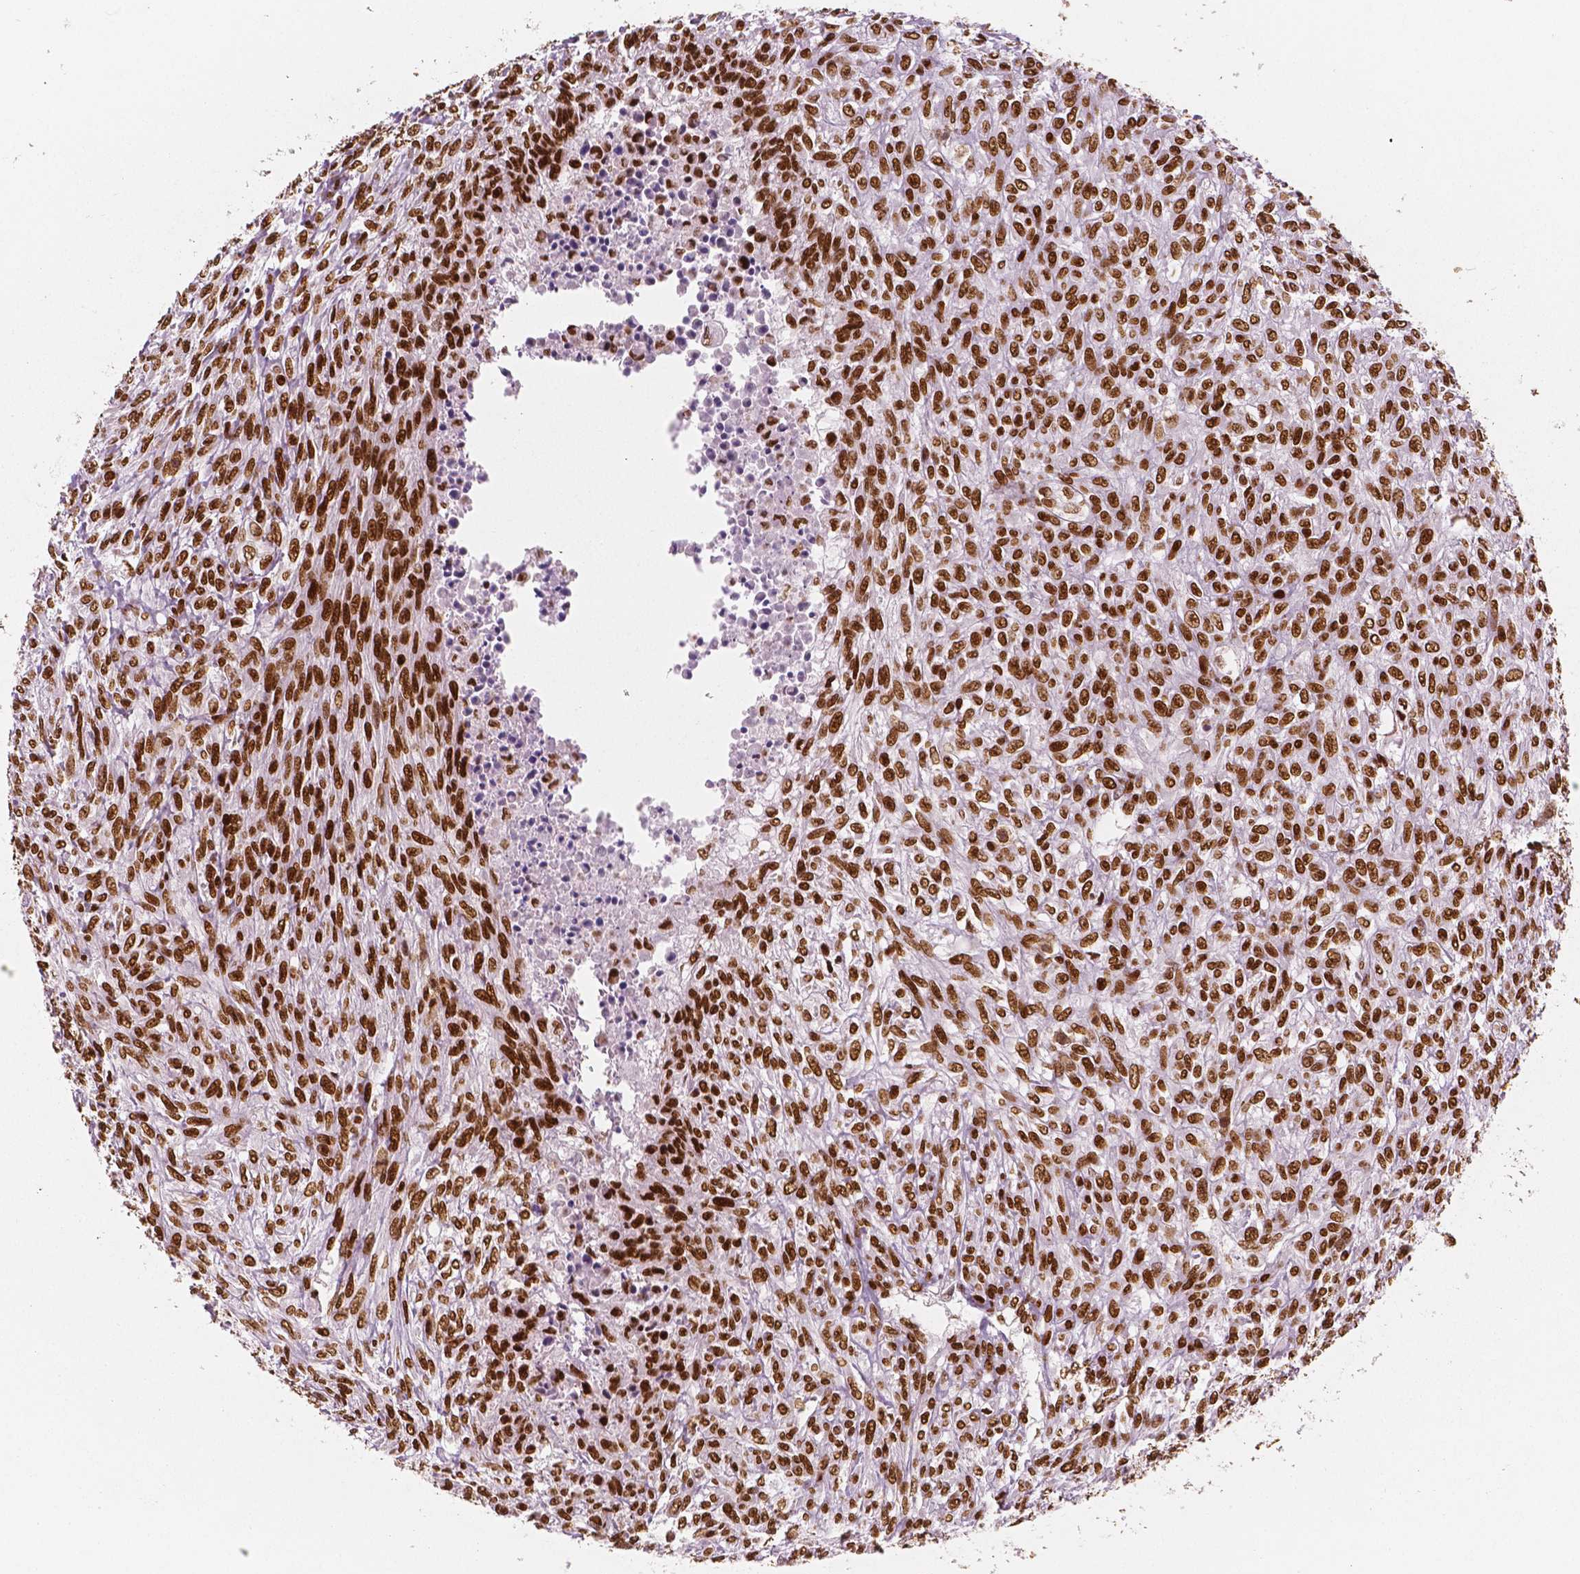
{"staining": {"intensity": "strong", "quantity": ">75%", "location": "nuclear"}, "tissue": "renal cancer", "cell_type": "Tumor cells", "image_type": "cancer", "snomed": [{"axis": "morphology", "description": "Adenocarcinoma, NOS"}, {"axis": "topography", "description": "Kidney"}], "caption": "Renal cancer stained for a protein displays strong nuclear positivity in tumor cells.", "gene": "BRD4", "patient": {"sex": "male", "age": 58}}